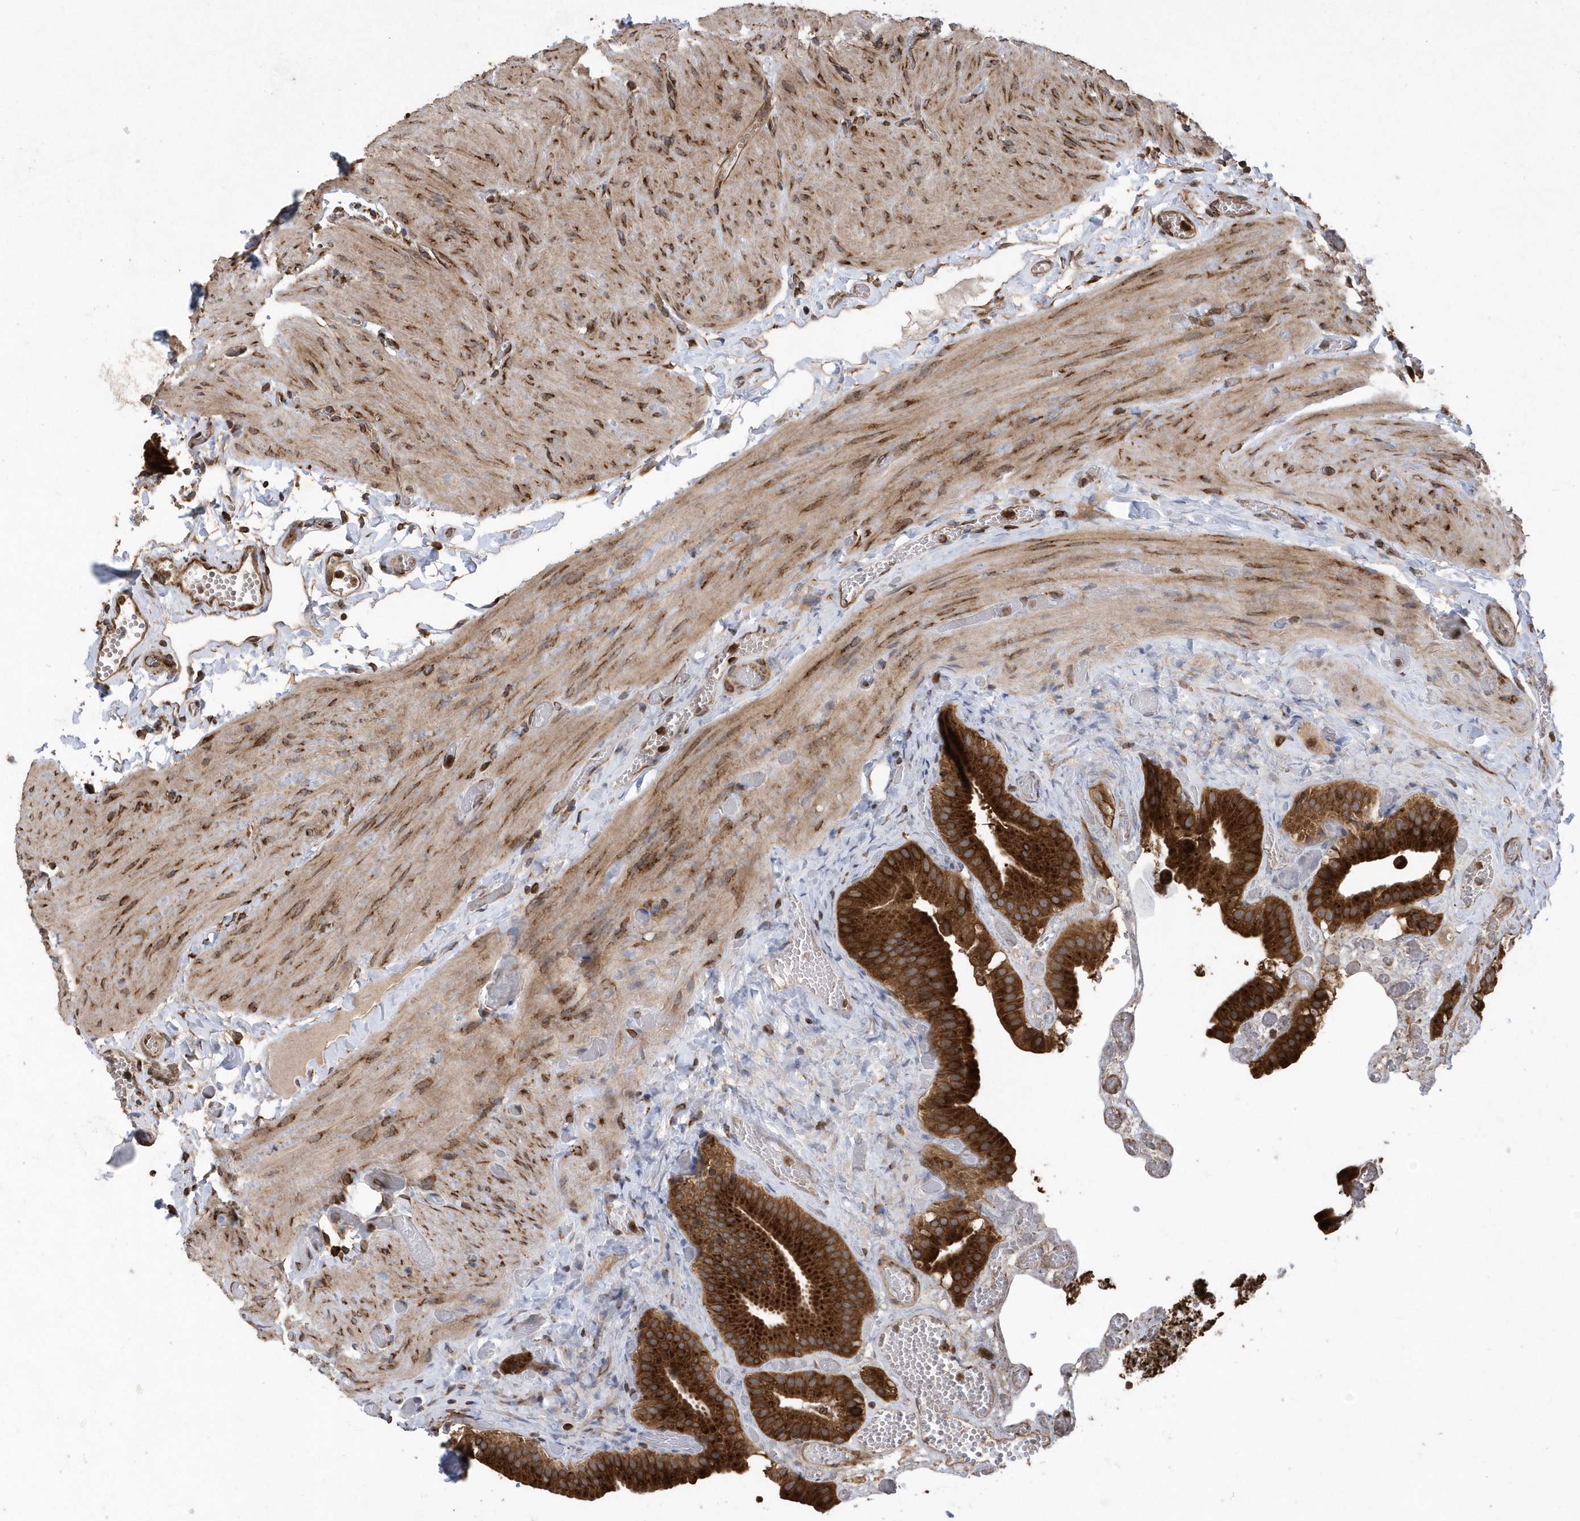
{"staining": {"intensity": "strong", "quantity": ">75%", "location": "cytoplasmic/membranous"}, "tissue": "gallbladder", "cell_type": "Glandular cells", "image_type": "normal", "snomed": [{"axis": "morphology", "description": "Normal tissue, NOS"}, {"axis": "topography", "description": "Gallbladder"}], "caption": "Protein analysis of benign gallbladder exhibits strong cytoplasmic/membranous staining in approximately >75% of glandular cells.", "gene": "WASHC5", "patient": {"sex": "female", "age": 64}}